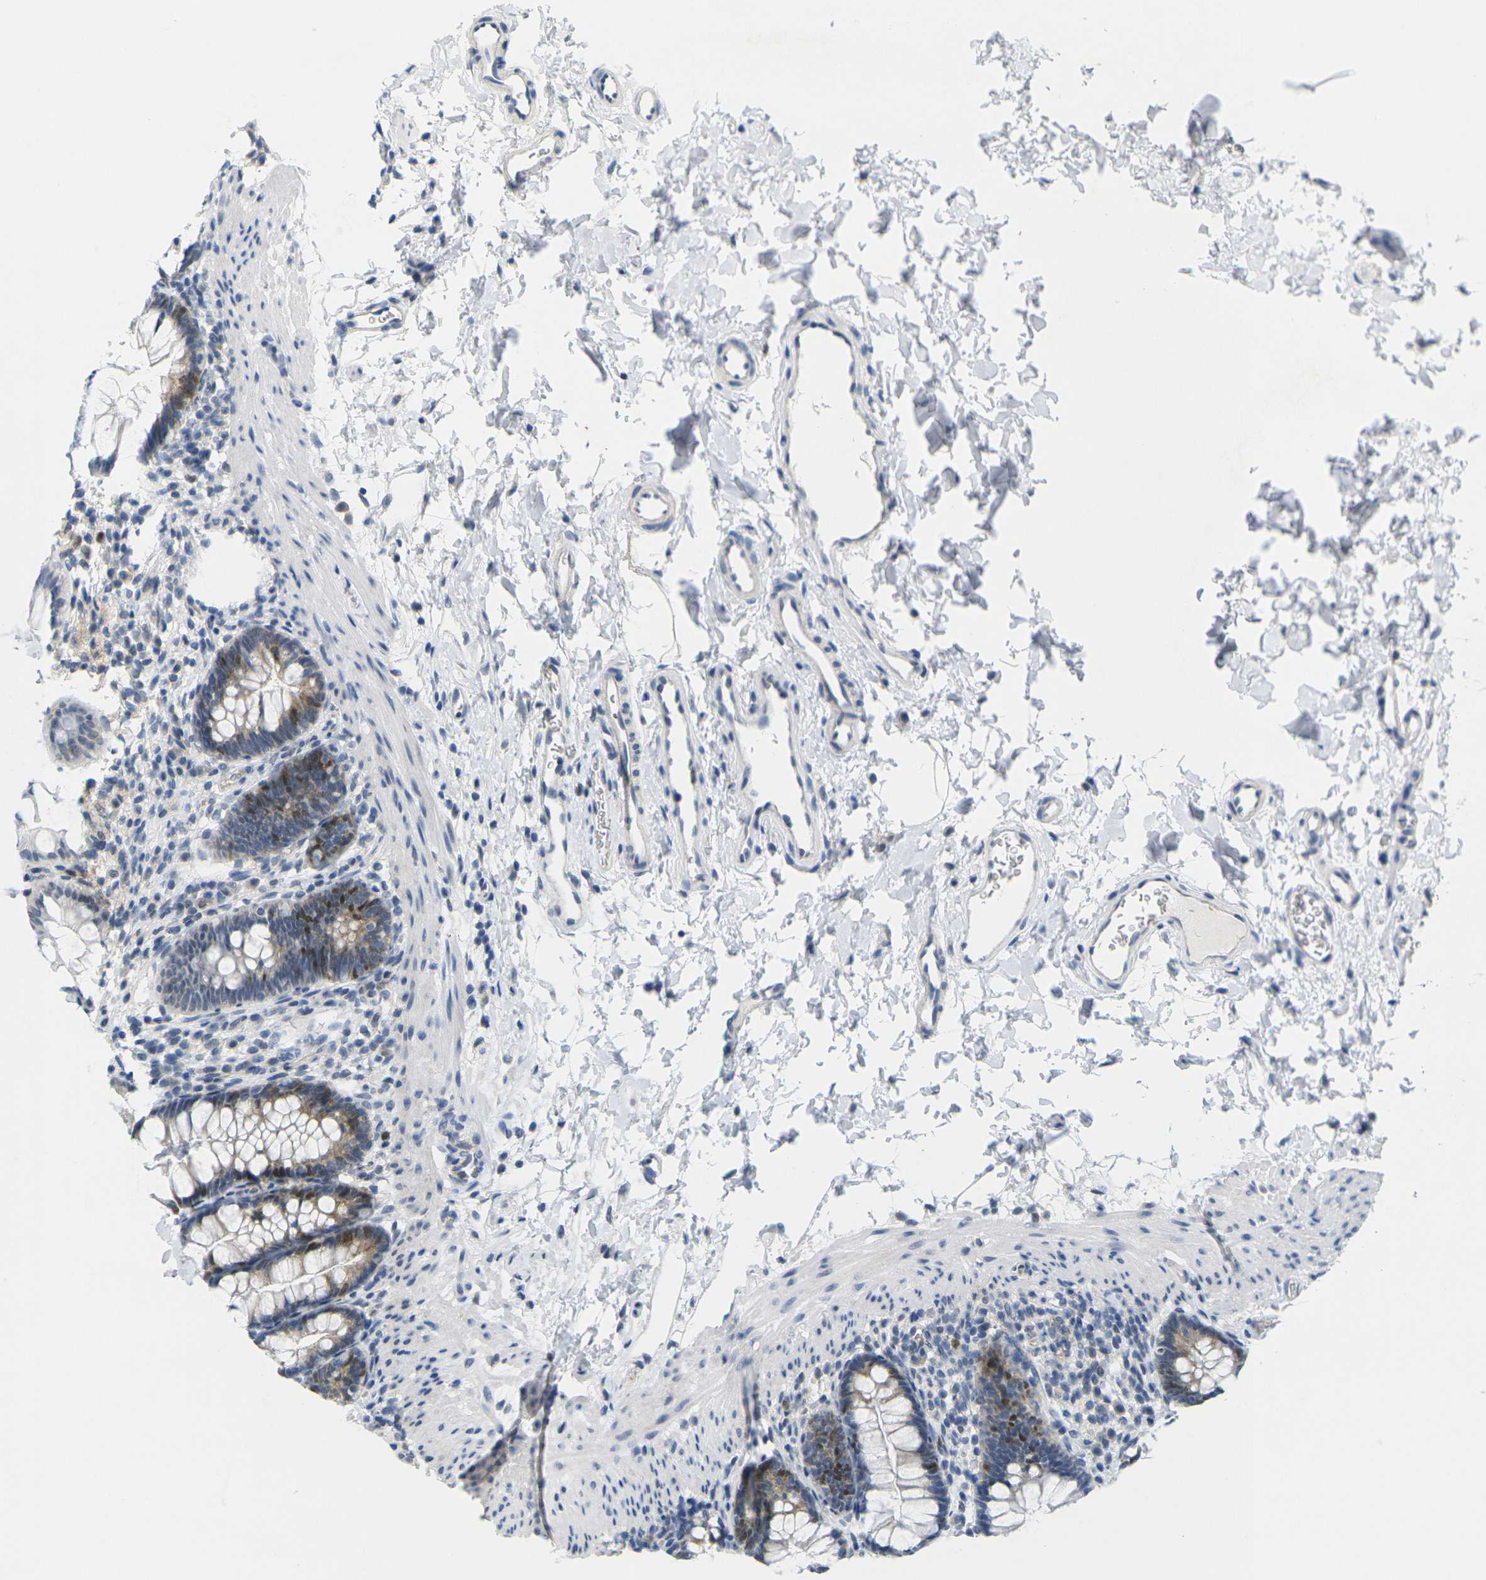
{"staining": {"intensity": "strong", "quantity": "<25%", "location": "cytoplasmic/membranous,nuclear"}, "tissue": "rectum", "cell_type": "Glandular cells", "image_type": "normal", "snomed": [{"axis": "morphology", "description": "Normal tissue, NOS"}, {"axis": "topography", "description": "Rectum"}], "caption": "Immunohistochemistry (IHC) photomicrograph of benign rectum stained for a protein (brown), which displays medium levels of strong cytoplasmic/membranous,nuclear staining in approximately <25% of glandular cells.", "gene": "CDK2", "patient": {"sex": "female", "age": 24}}